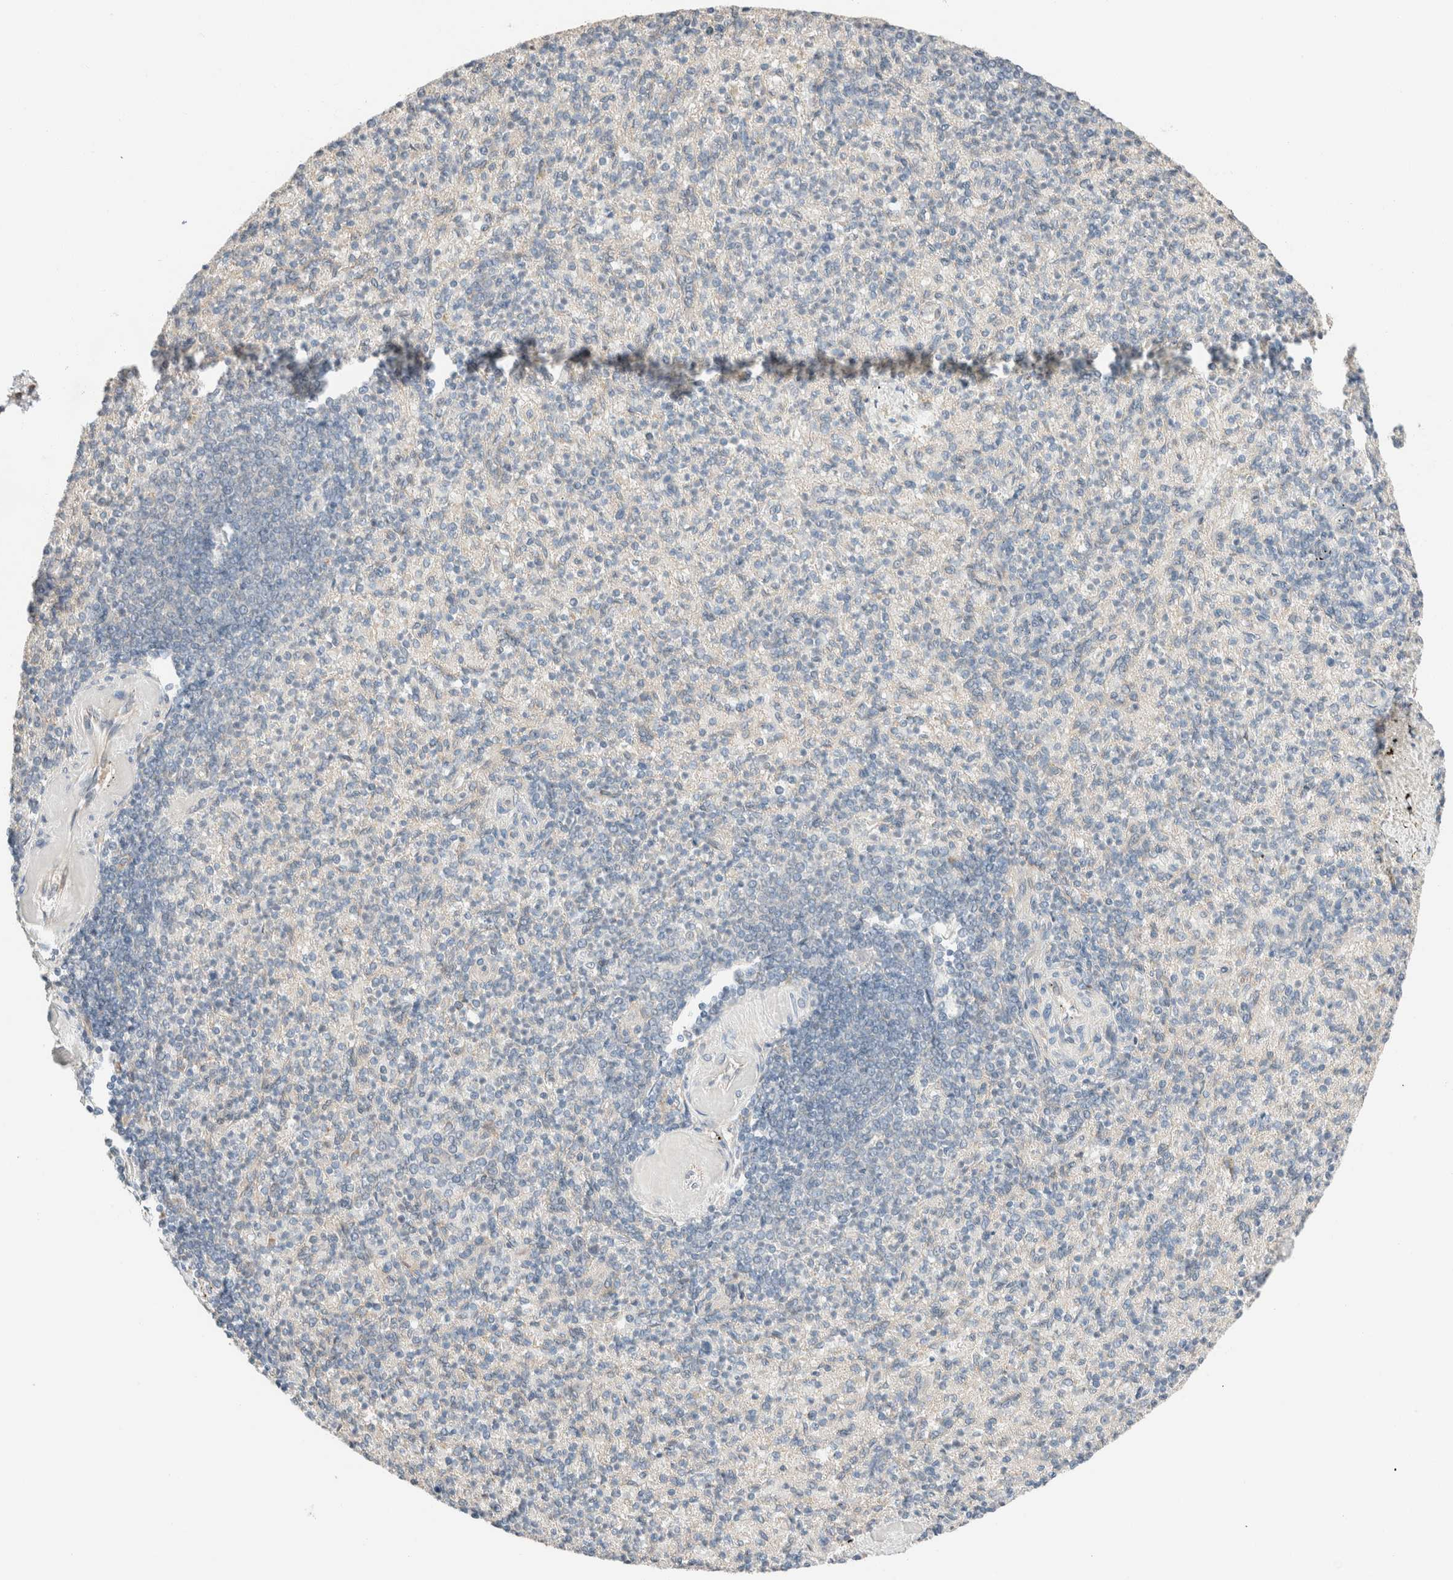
{"staining": {"intensity": "negative", "quantity": "none", "location": "none"}, "tissue": "spleen", "cell_type": "Cells in red pulp", "image_type": "normal", "snomed": [{"axis": "morphology", "description": "Normal tissue, NOS"}, {"axis": "topography", "description": "Spleen"}], "caption": "This image is of normal spleen stained with immunohistochemistry to label a protein in brown with the nuclei are counter-stained blue. There is no expression in cells in red pulp.", "gene": "PCM1", "patient": {"sex": "female", "age": 74}}